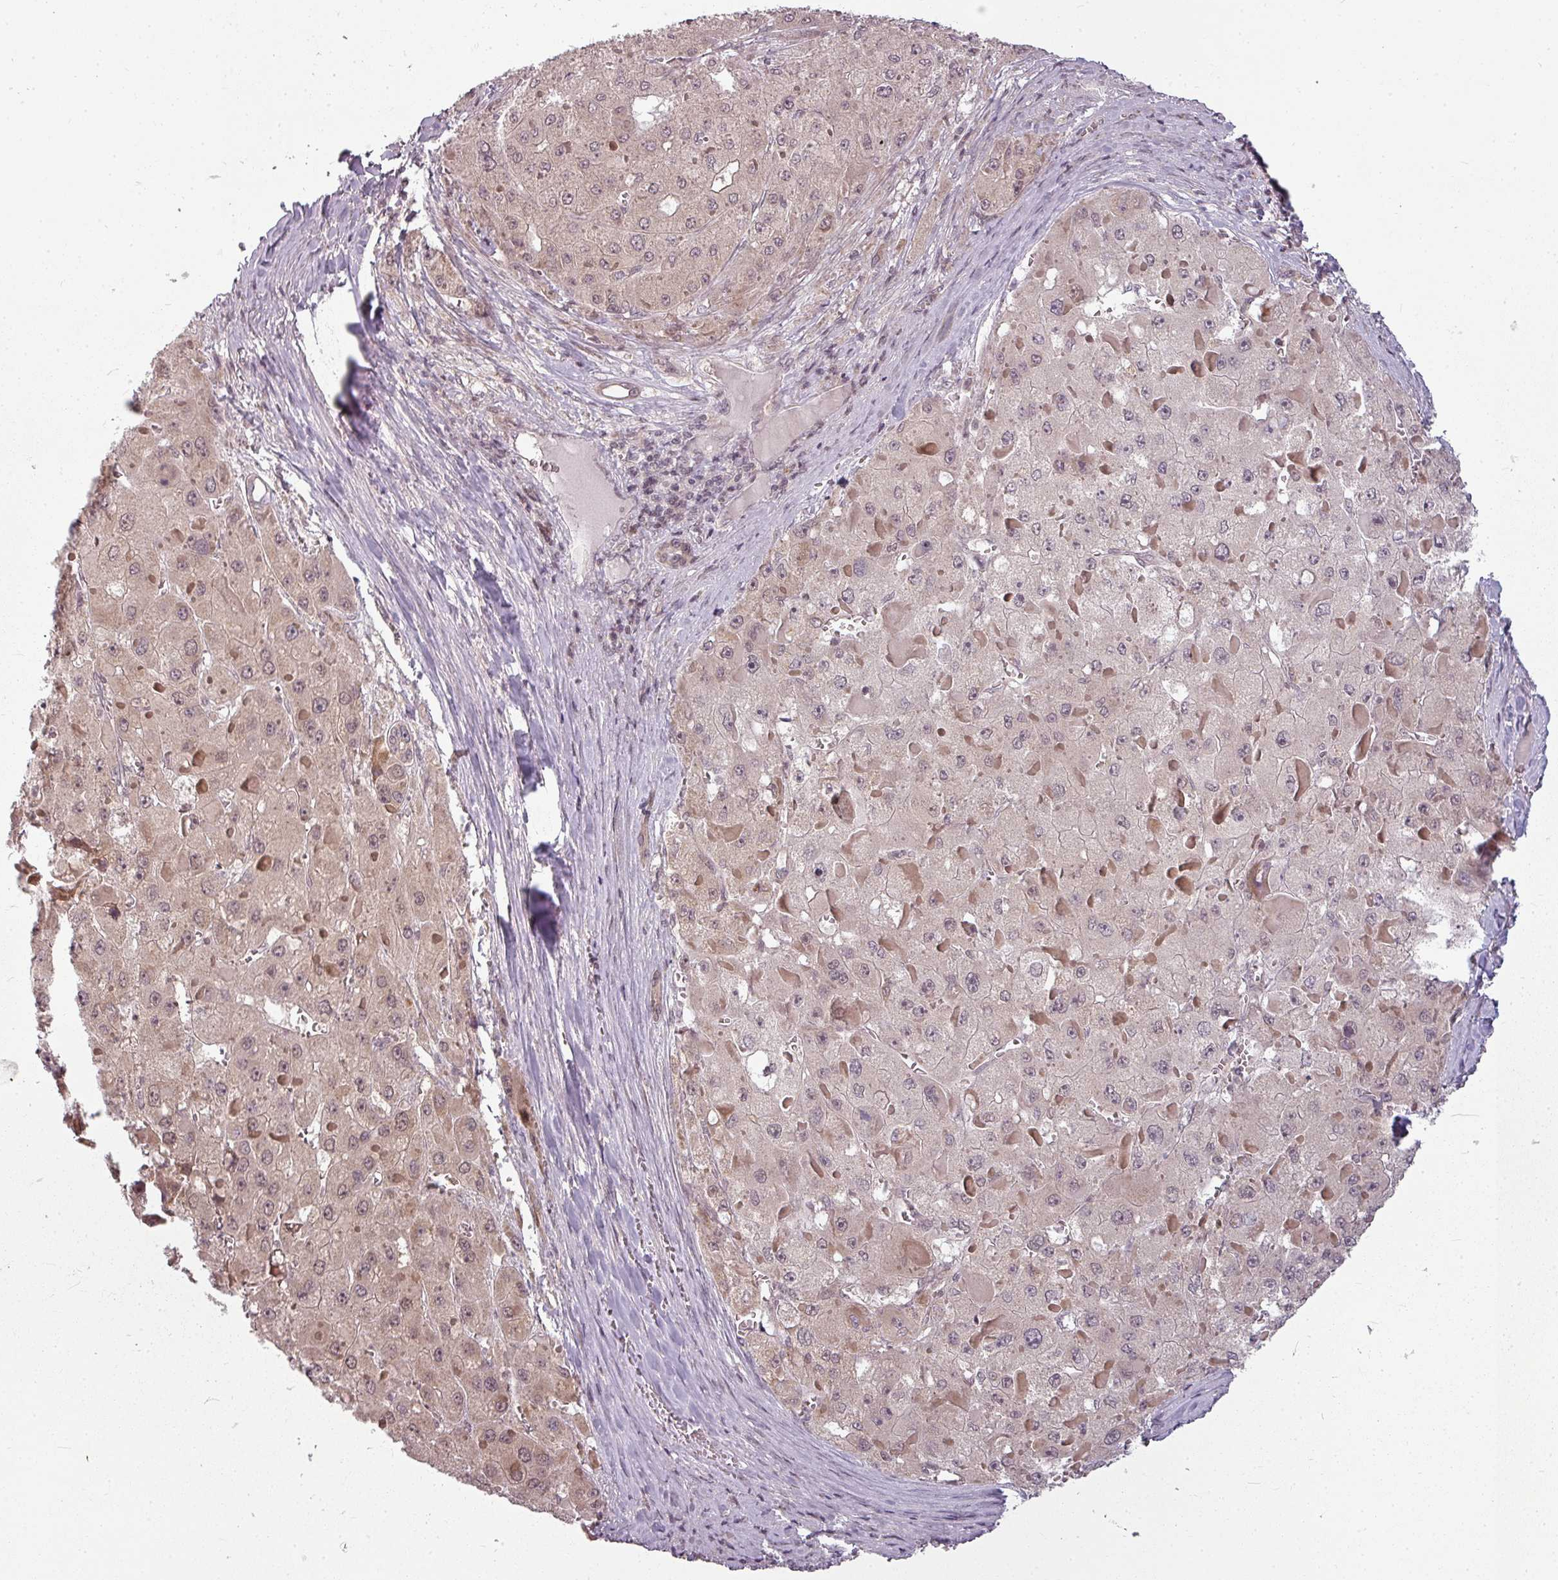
{"staining": {"intensity": "weak", "quantity": ">75%", "location": "cytoplasmic/membranous"}, "tissue": "liver cancer", "cell_type": "Tumor cells", "image_type": "cancer", "snomed": [{"axis": "morphology", "description": "Carcinoma, Hepatocellular, NOS"}, {"axis": "topography", "description": "Liver"}], "caption": "A brown stain labels weak cytoplasmic/membranous staining of a protein in human liver hepatocellular carcinoma tumor cells.", "gene": "CLIC1", "patient": {"sex": "female", "age": 73}}